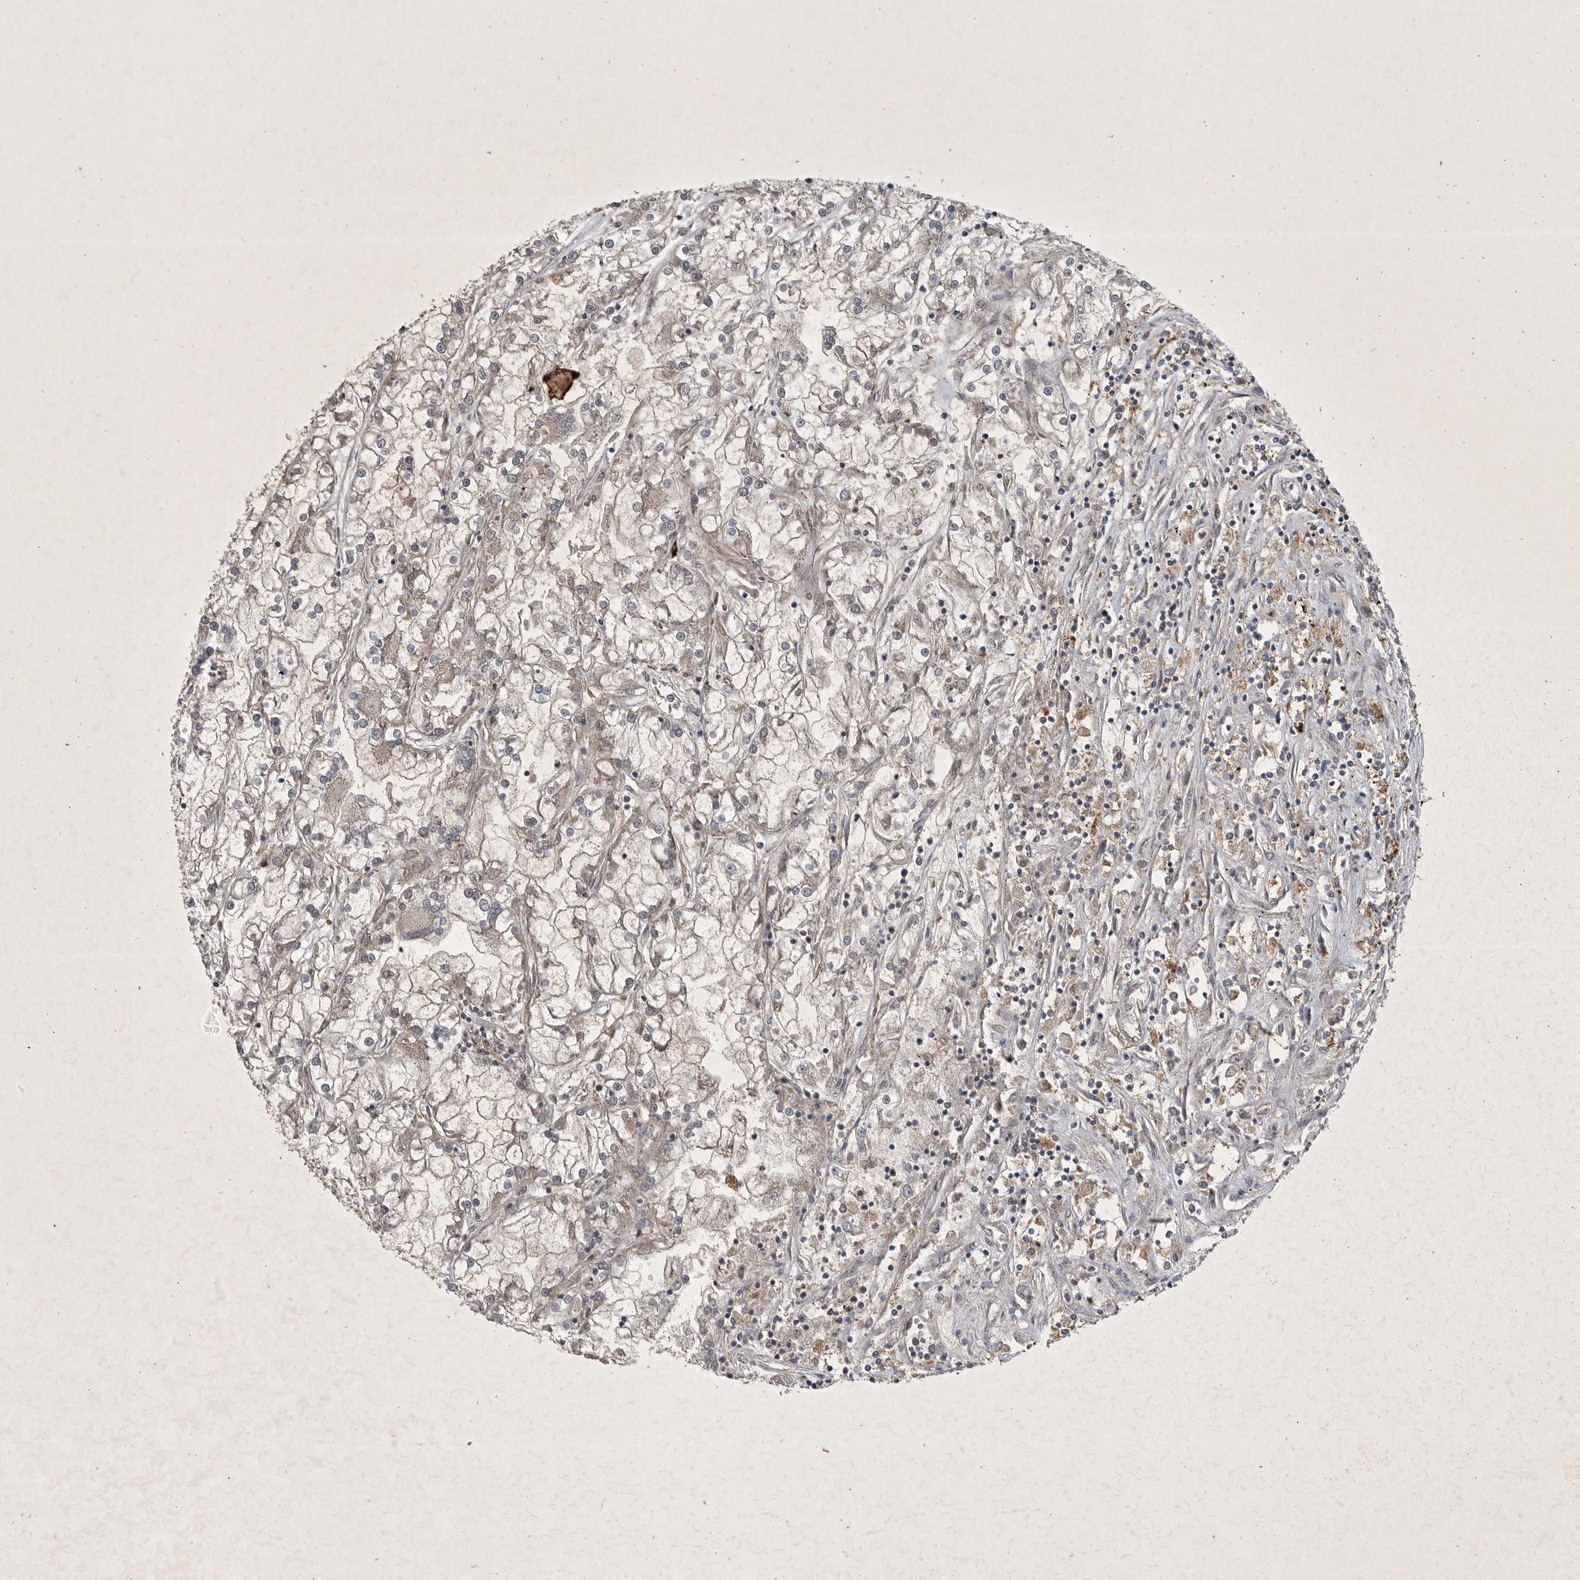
{"staining": {"intensity": "negative", "quantity": "none", "location": "none"}, "tissue": "renal cancer", "cell_type": "Tumor cells", "image_type": "cancer", "snomed": [{"axis": "morphology", "description": "Adenocarcinoma, NOS"}, {"axis": "topography", "description": "Kidney"}], "caption": "Histopathology image shows no protein staining in tumor cells of renal adenocarcinoma tissue.", "gene": "DDR1", "patient": {"sex": "female", "age": 52}}